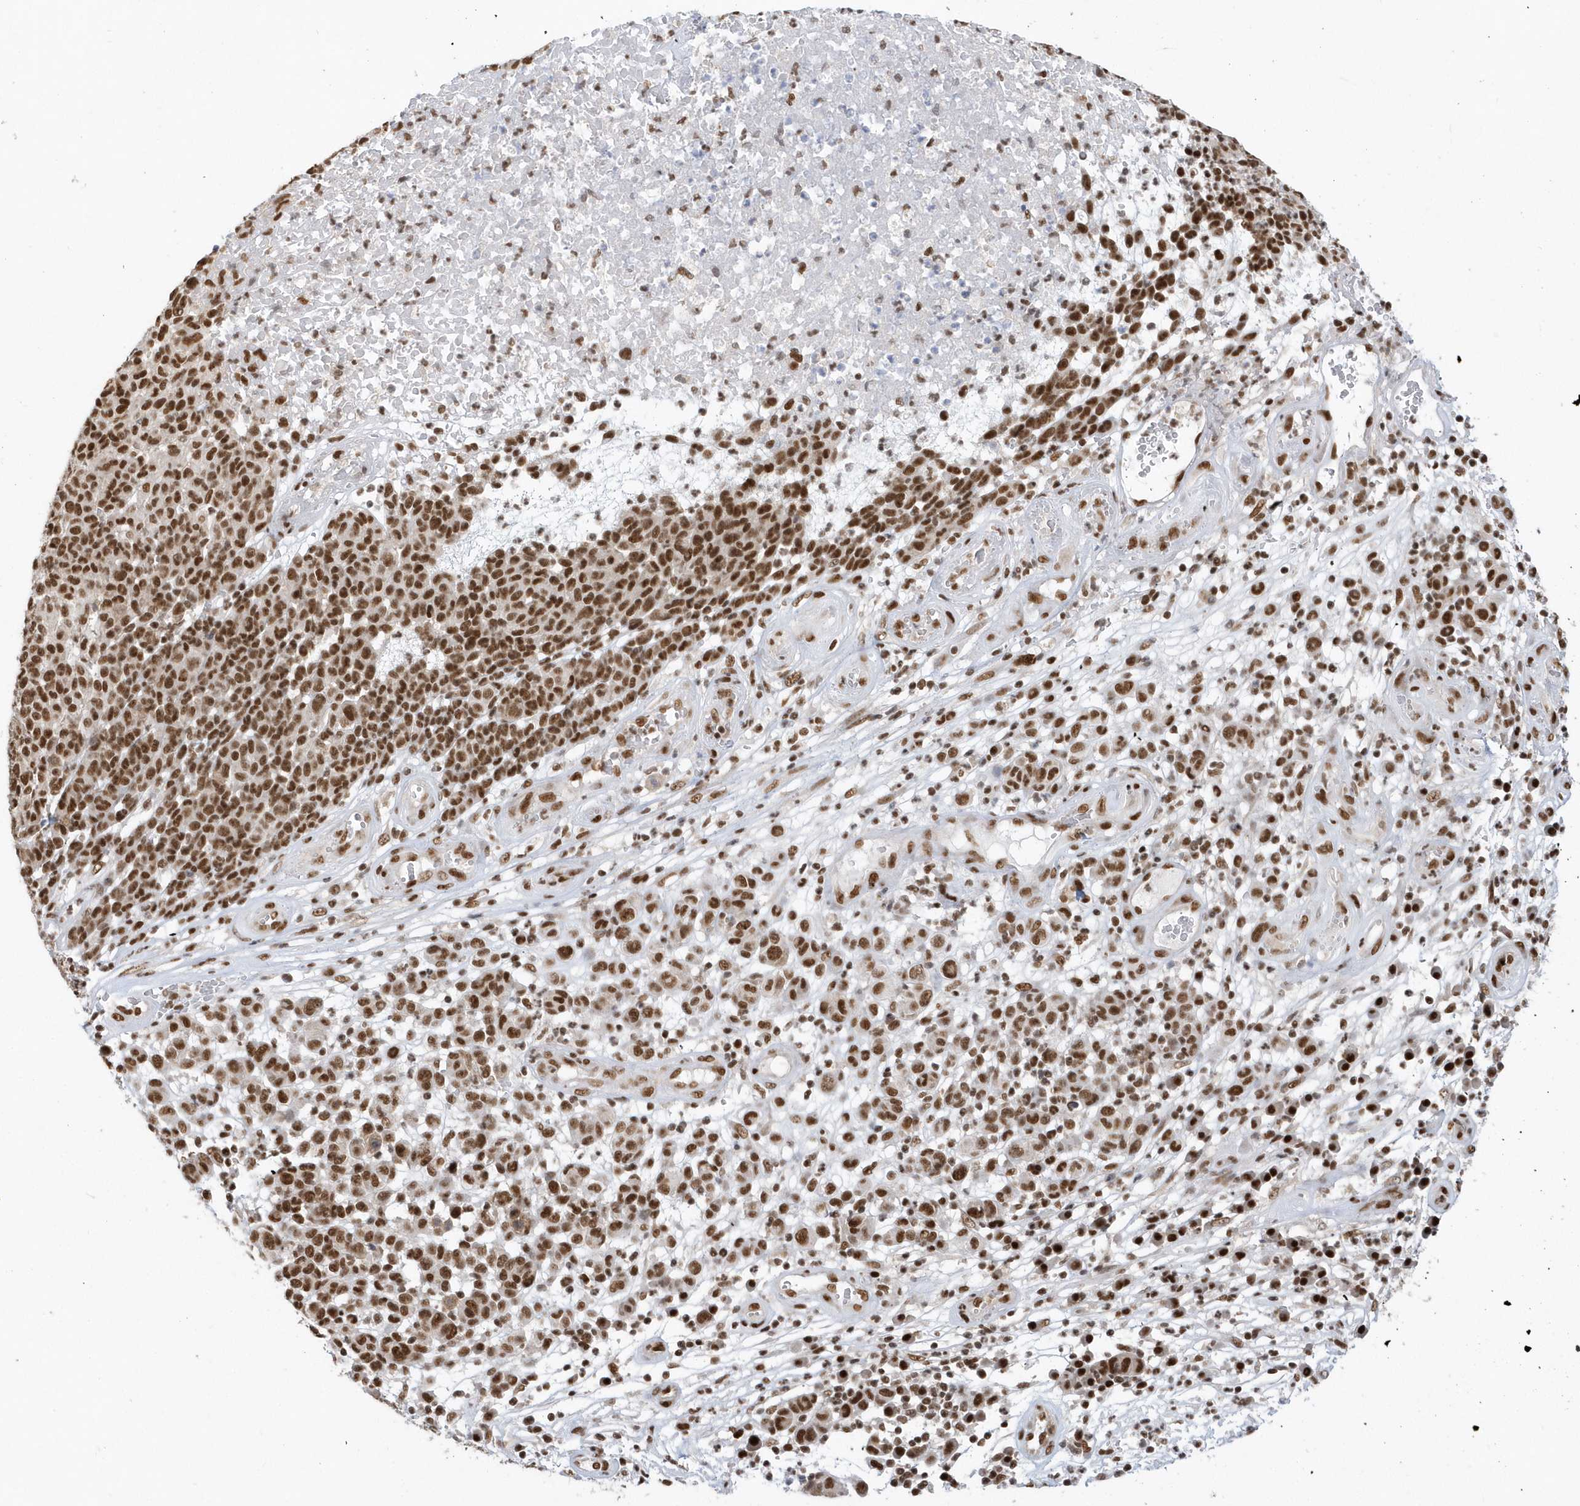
{"staining": {"intensity": "moderate", "quantity": ">75%", "location": "nuclear"}, "tissue": "melanoma", "cell_type": "Tumor cells", "image_type": "cancer", "snomed": [{"axis": "morphology", "description": "Malignant melanoma, NOS"}, {"axis": "topography", "description": "Skin"}], "caption": "Brown immunohistochemical staining in malignant melanoma displays moderate nuclear positivity in about >75% of tumor cells. The protein of interest is stained brown, and the nuclei are stained in blue (DAB (3,3'-diaminobenzidine) IHC with brightfield microscopy, high magnification).", "gene": "SEPHS1", "patient": {"sex": "male", "age": 49}}